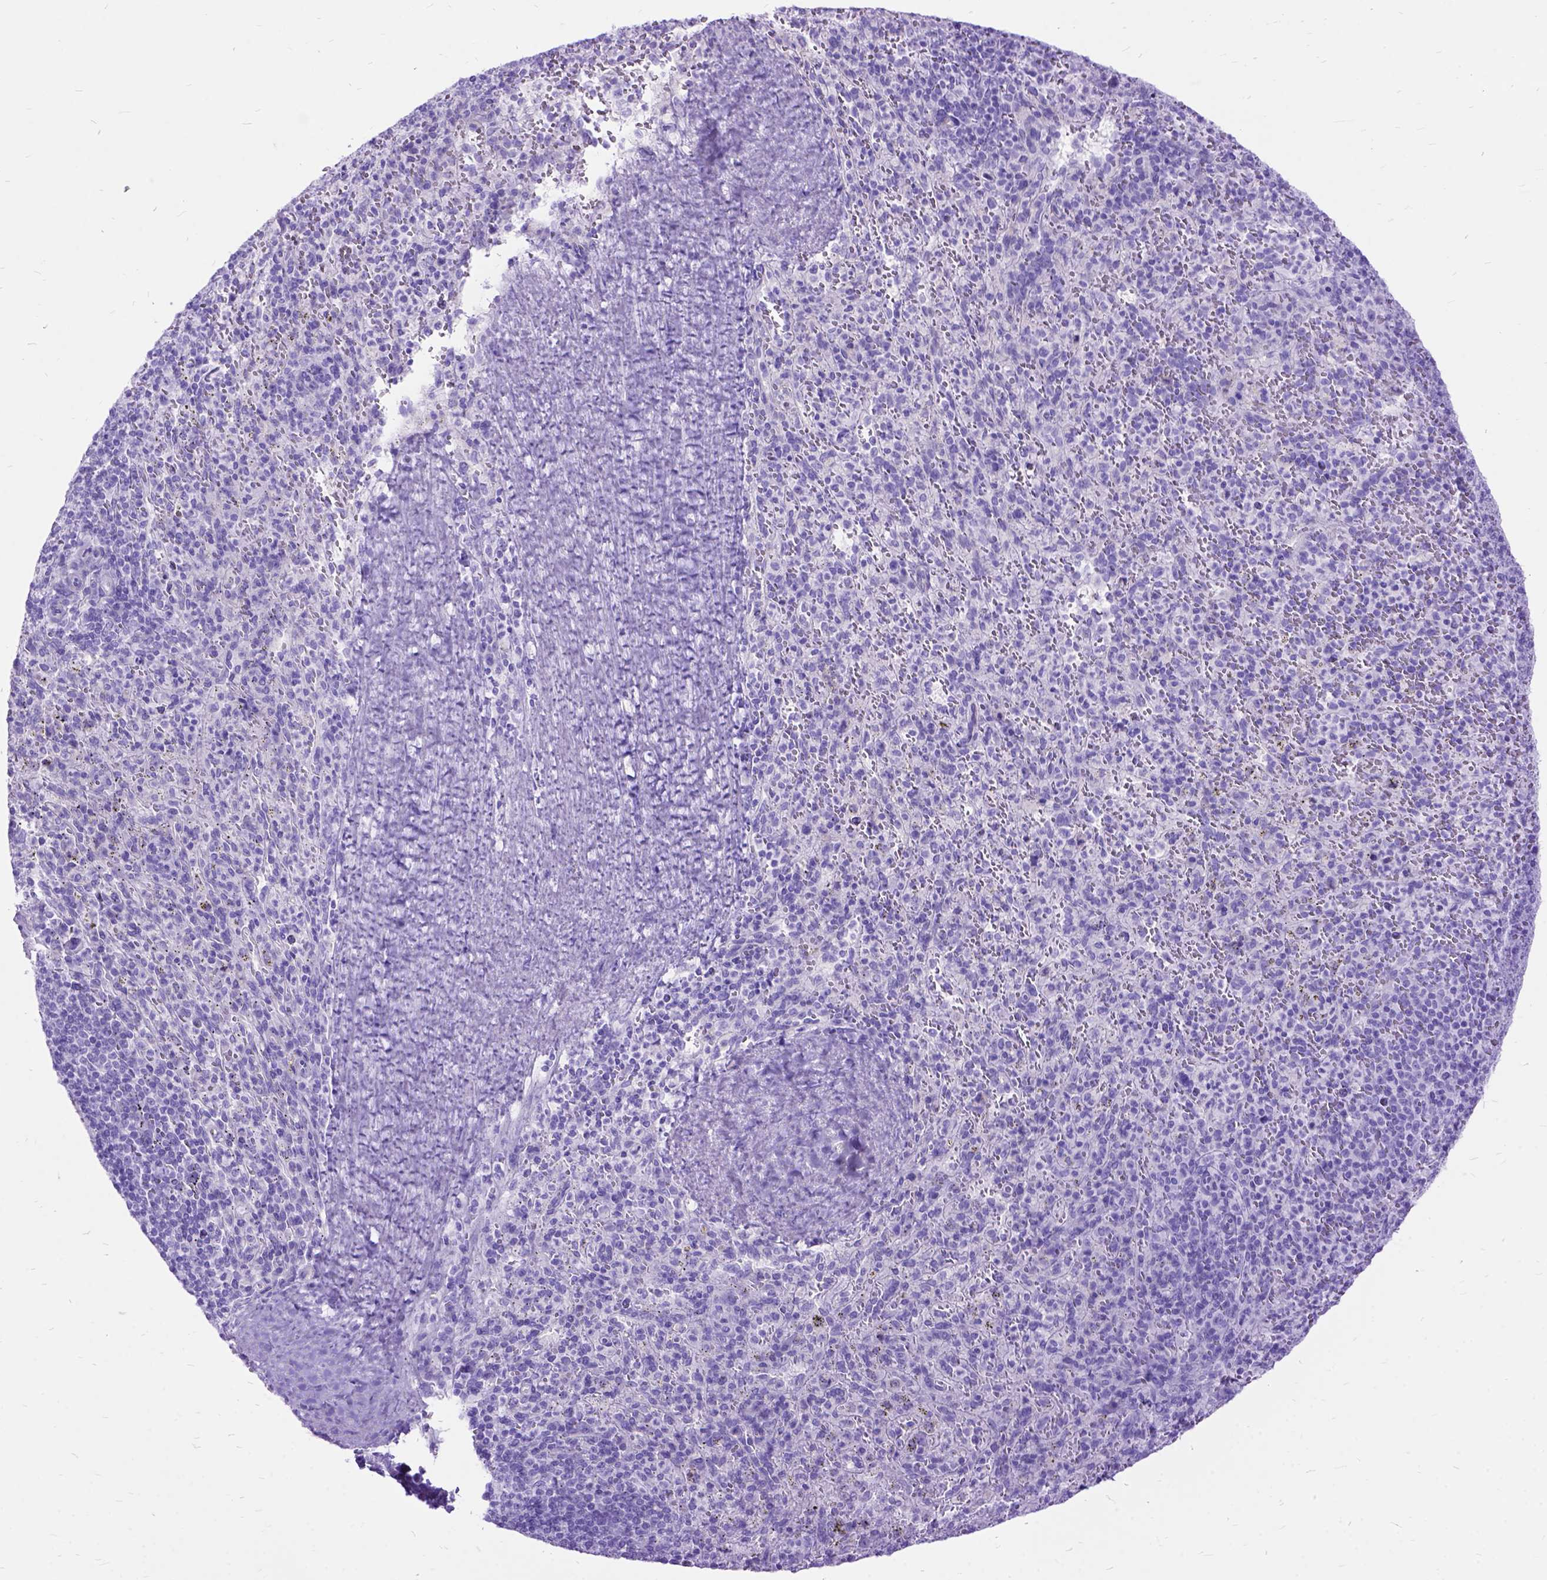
{"staining": {"intensity": "negative", "quantity": "none", "location": "none"}, "tissue": "spleen", "cell_type": "Cells in red pulp", "image_type": "normal", "snomed": [{"axis": "morphology", "description": "Normal tissue, NOS"}, {"axis": "topography", "description": "Spleen"}], "caption": "A high-resolution photomicrograph shows IHC staining of unremarkable spleen, which reveals no significant positivity in cells in red pulp.", "gene": "DNAH2", "patient": {"sex": "male", "age": 57}}